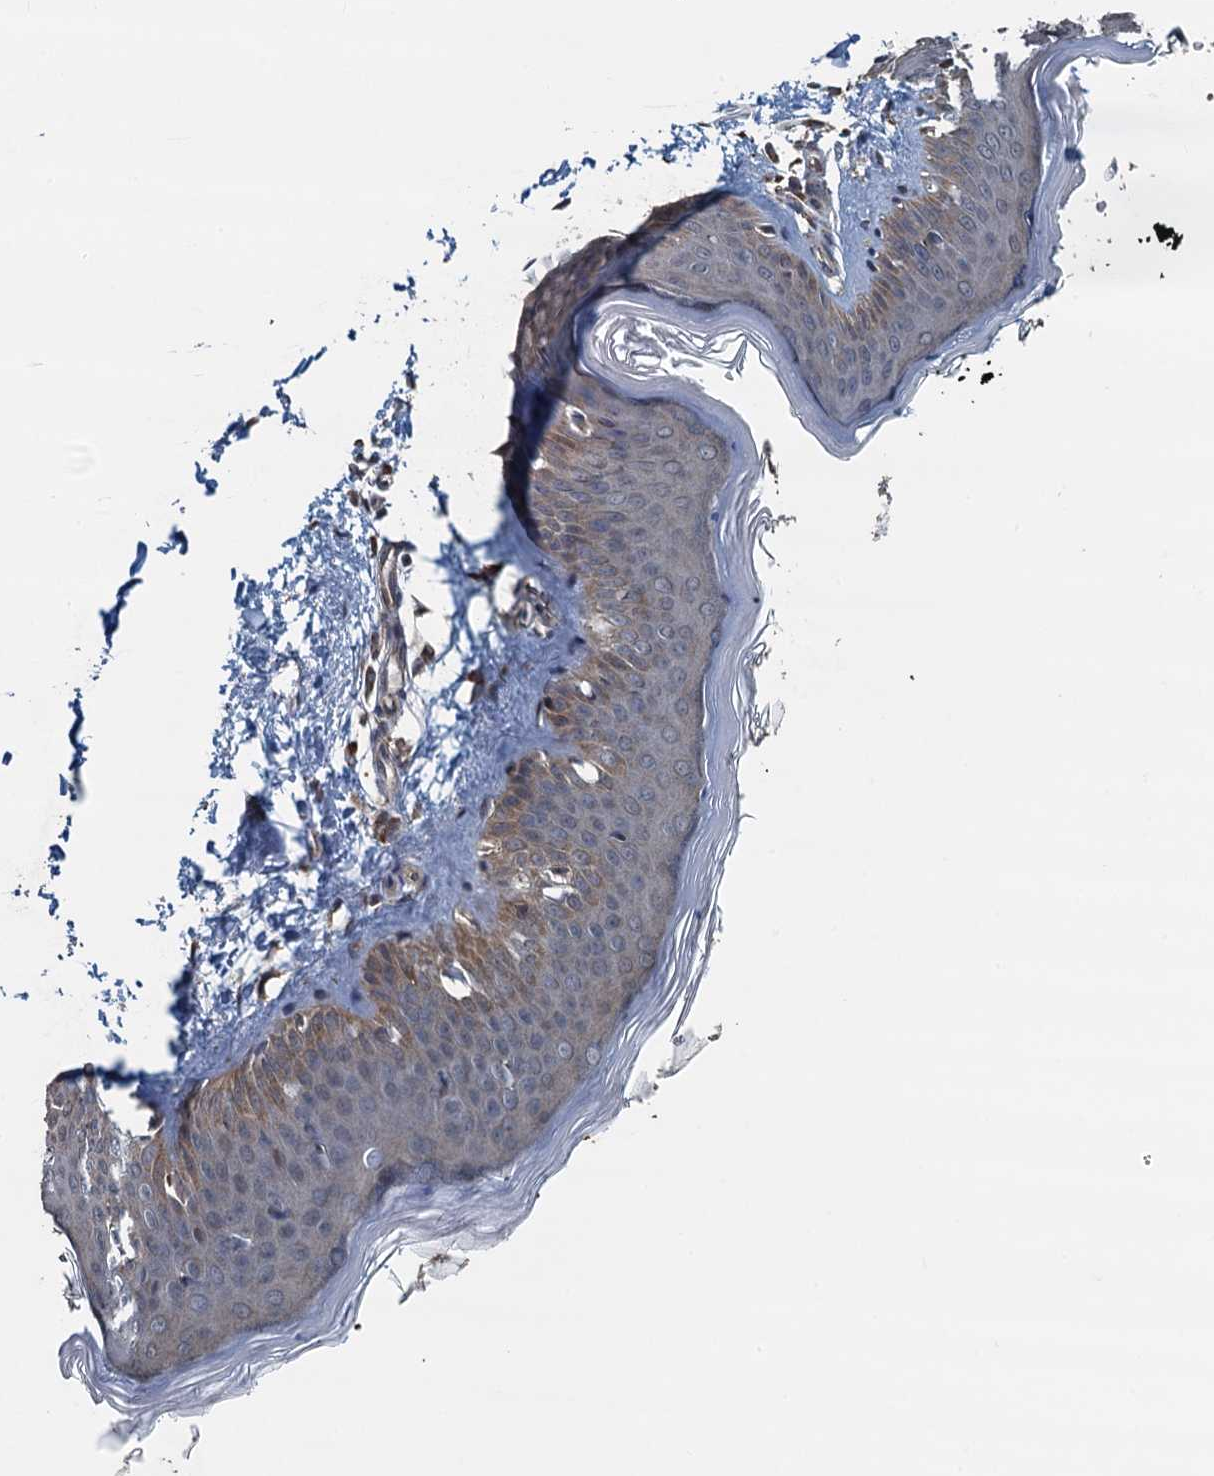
{"staining": {"intensity": "moderate", "quantity": ">75%", "location": "cytoplasmic/membranous"}, "tissue": "skin", "cell_type": "Fibroblasts", "image_type": "normal", "snomed": [{"axis": "morphology", "description": "Normal tissue, NOS"}, {"axis": "topography", "description": "Skin"}], "caption": "Benign skin reveals moderate cytoplasmic/membranous expression in approximately >75% of fibroblasts, visualized by immunohistochemistry. The staining was performed using DAB, with brown indicating positive protein expression. Nuclei are stained blue with hematoxylin.", "gene": "AGRN", "patient": {"sex": "female", "age": 27}}